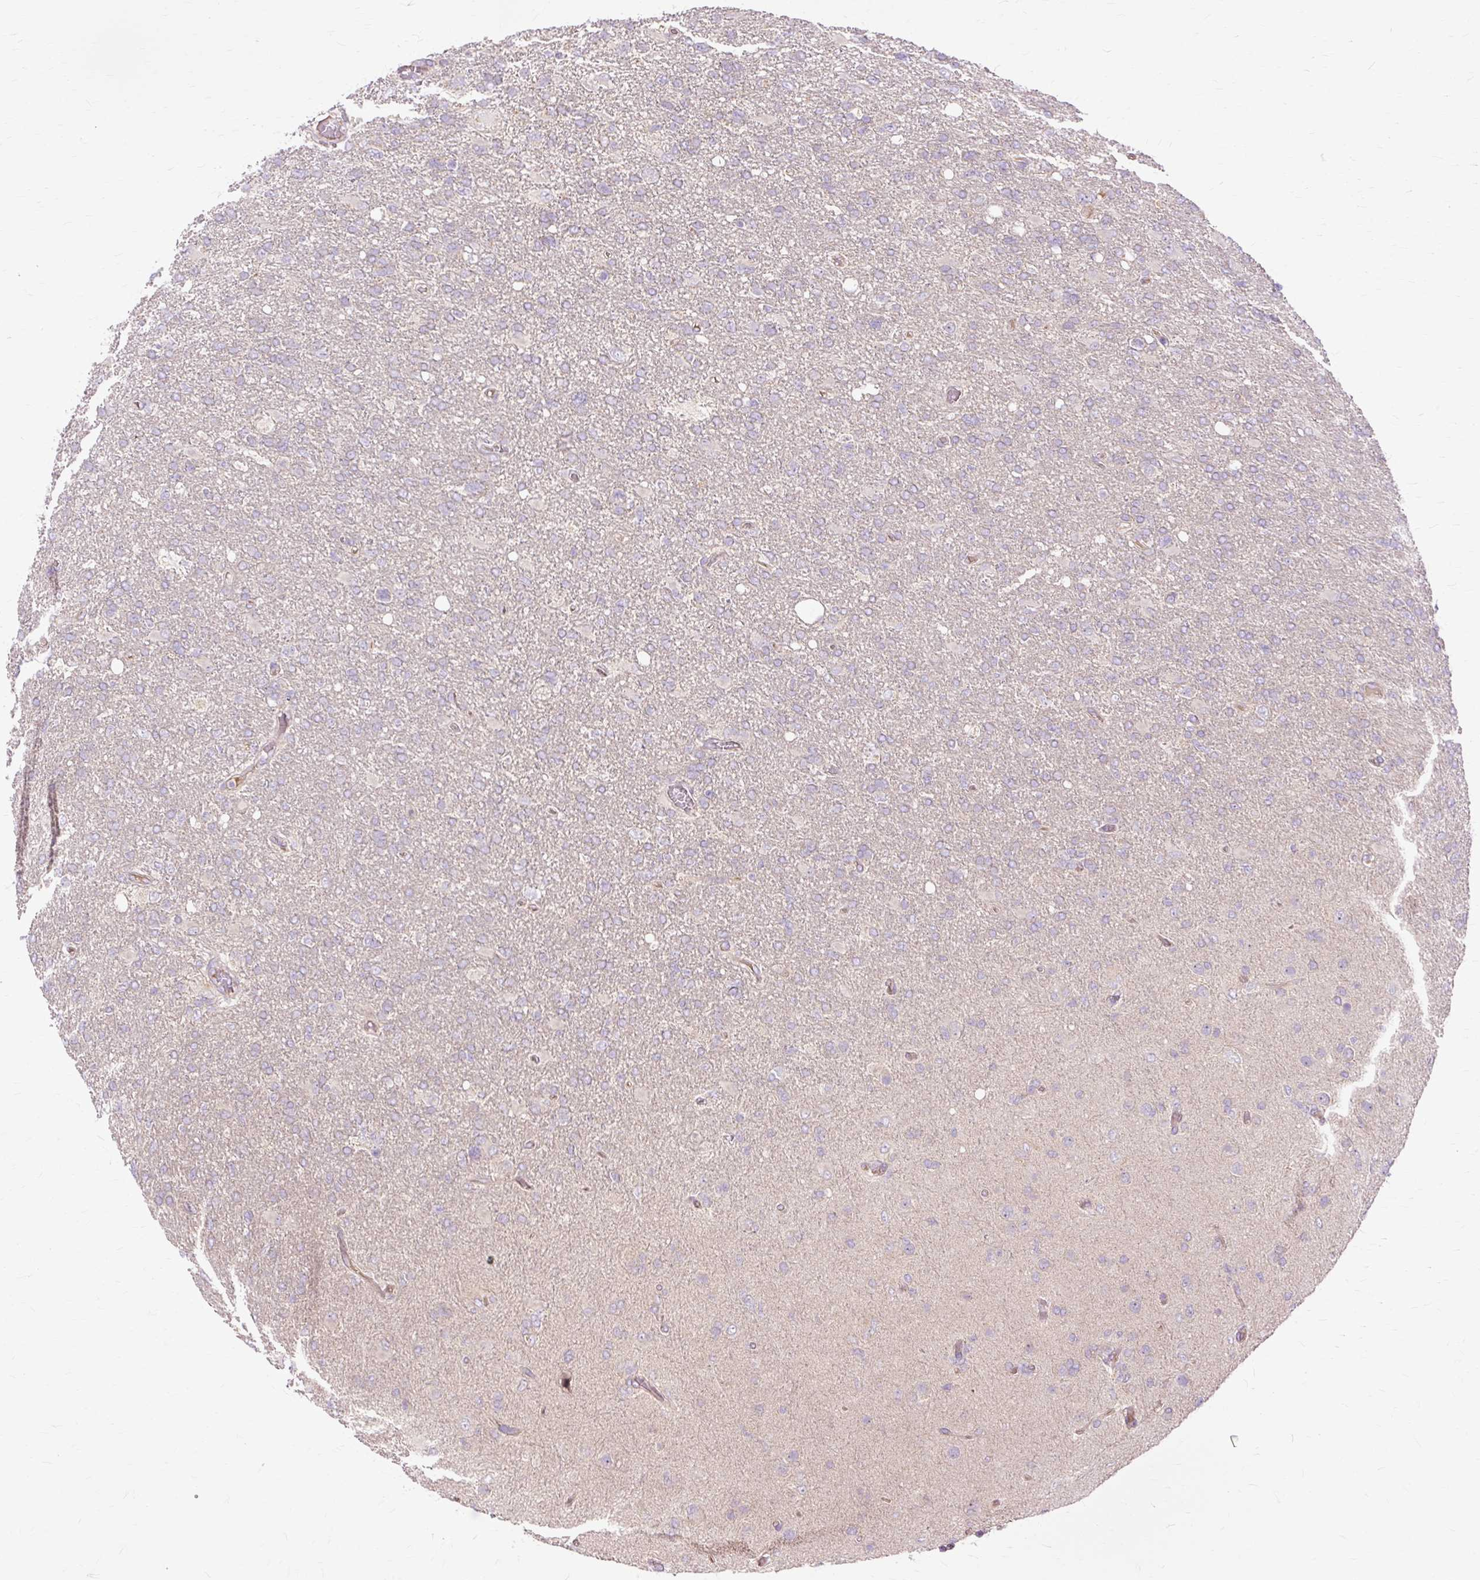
{"staining": {"intensity": "negative", "quantity": "none", "location": "none"}, "tissue": "glioma", "cell_type": "Tumor cells", "image_type": "cancer", "snomed": [{"axis": "morphology", "description": "Glioma, malignant, High grade"}, {"axis": "topography", "description": "Brain"}], "caption": "High magnification brightfield microscopy of malignant glioma (high-grade) stained with DAB (brown) and counterstained with hematoxylin (blue): tumor cells show no significant expression.", "gene": "PDZD2", "patient": {"sex": "male", "age": 61}}